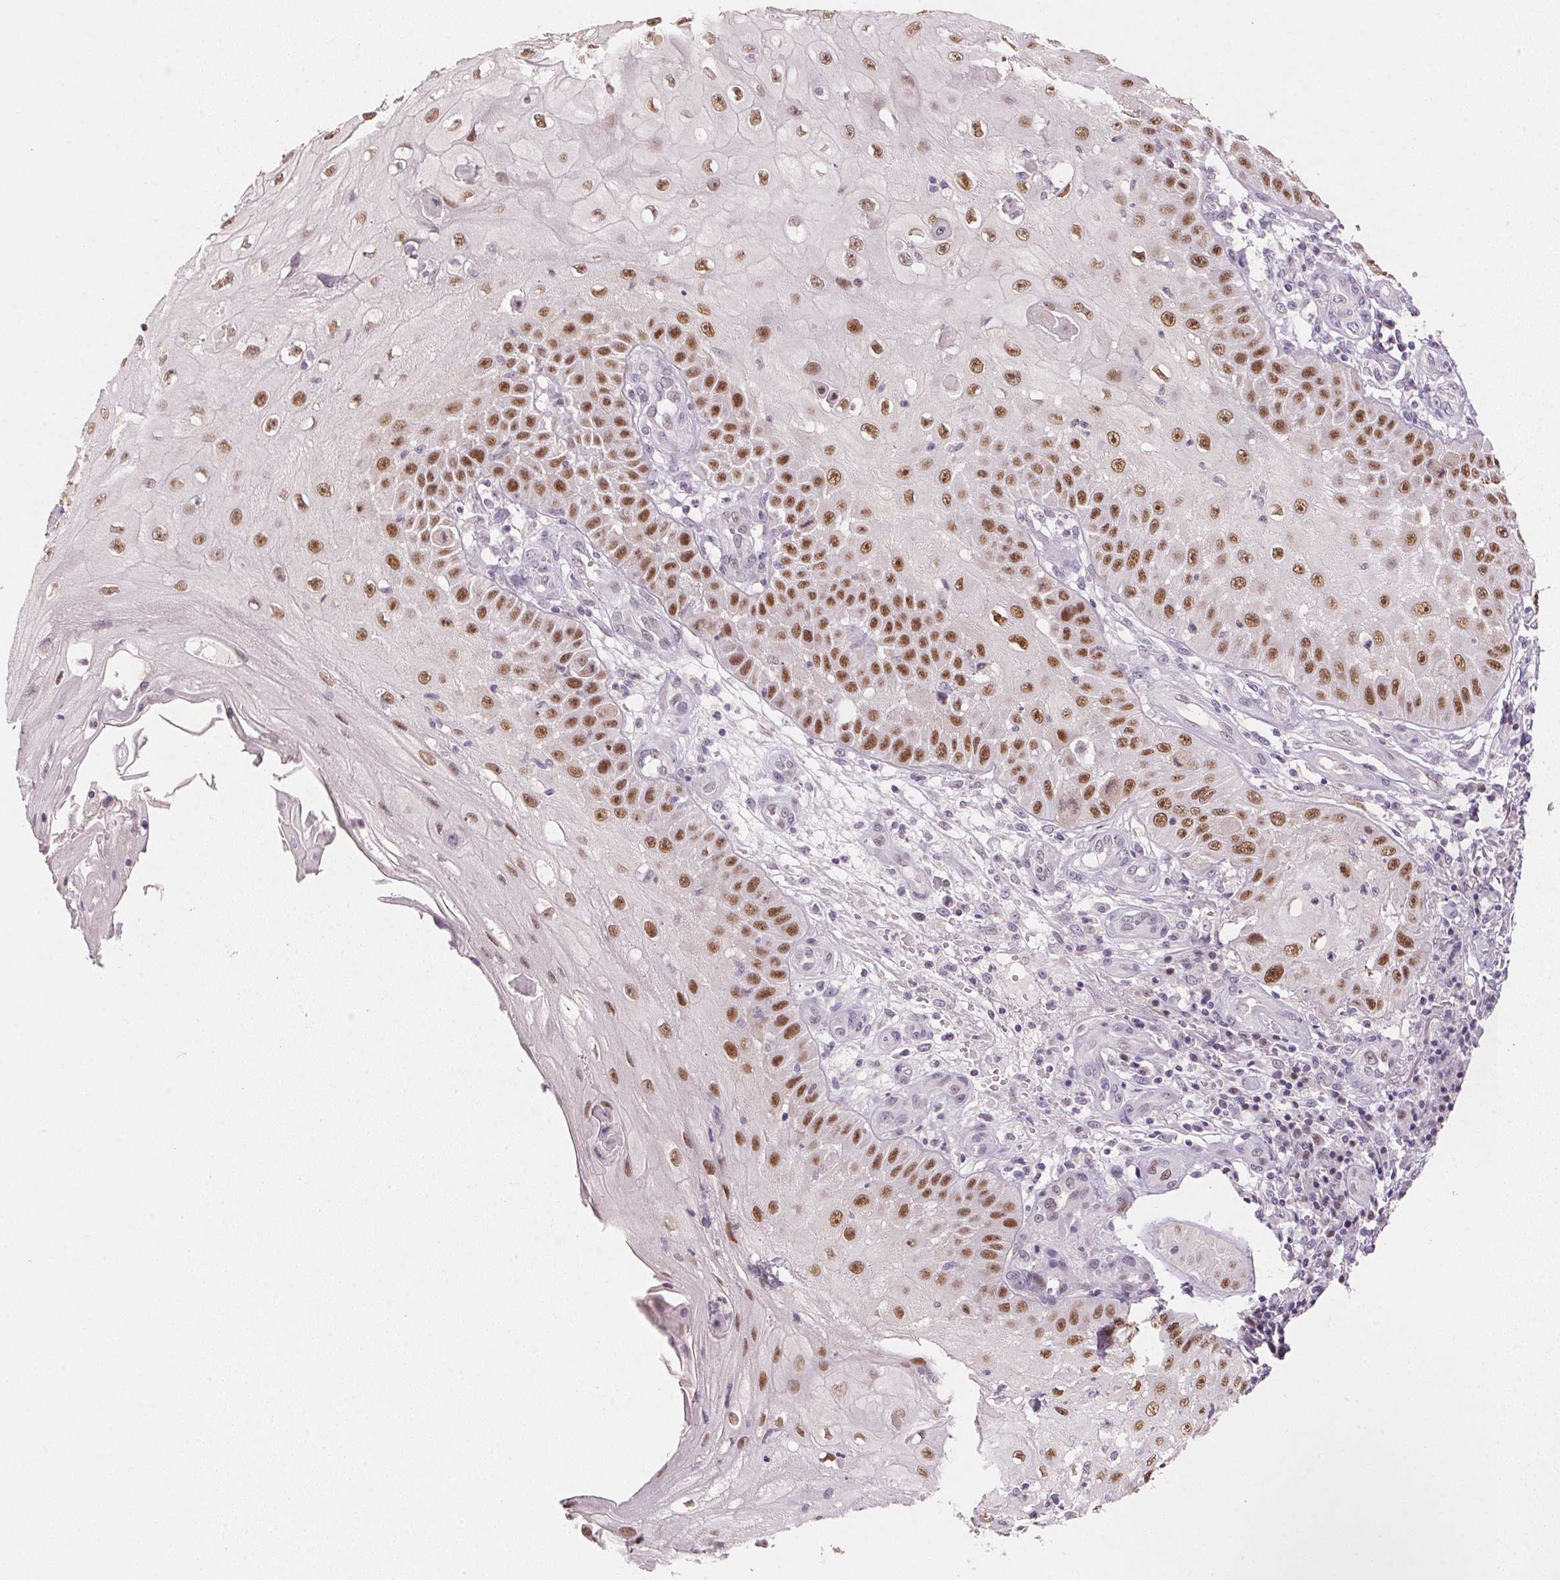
{"staining": {"intensity": "moderate", "quantity": ">75%", "location": "nuclear"}, "tissue": "skin cancer", "cell_type": "Tumor cells", "image_type": "cancer", "snomed": [{"axis": "morphology", "description": "Squamous cell carcinoma, NOS"}, {"axis": "topography", "description": "Skin"}], "caption": "This is an image of immunohistochemistry (IHC) staining of squamous cell carcinoma (skin), which shows moderate expression in the nuclear of tumor cells.", "gene": "POLR3G", "patient": {"sex": "male", "age": 70}}